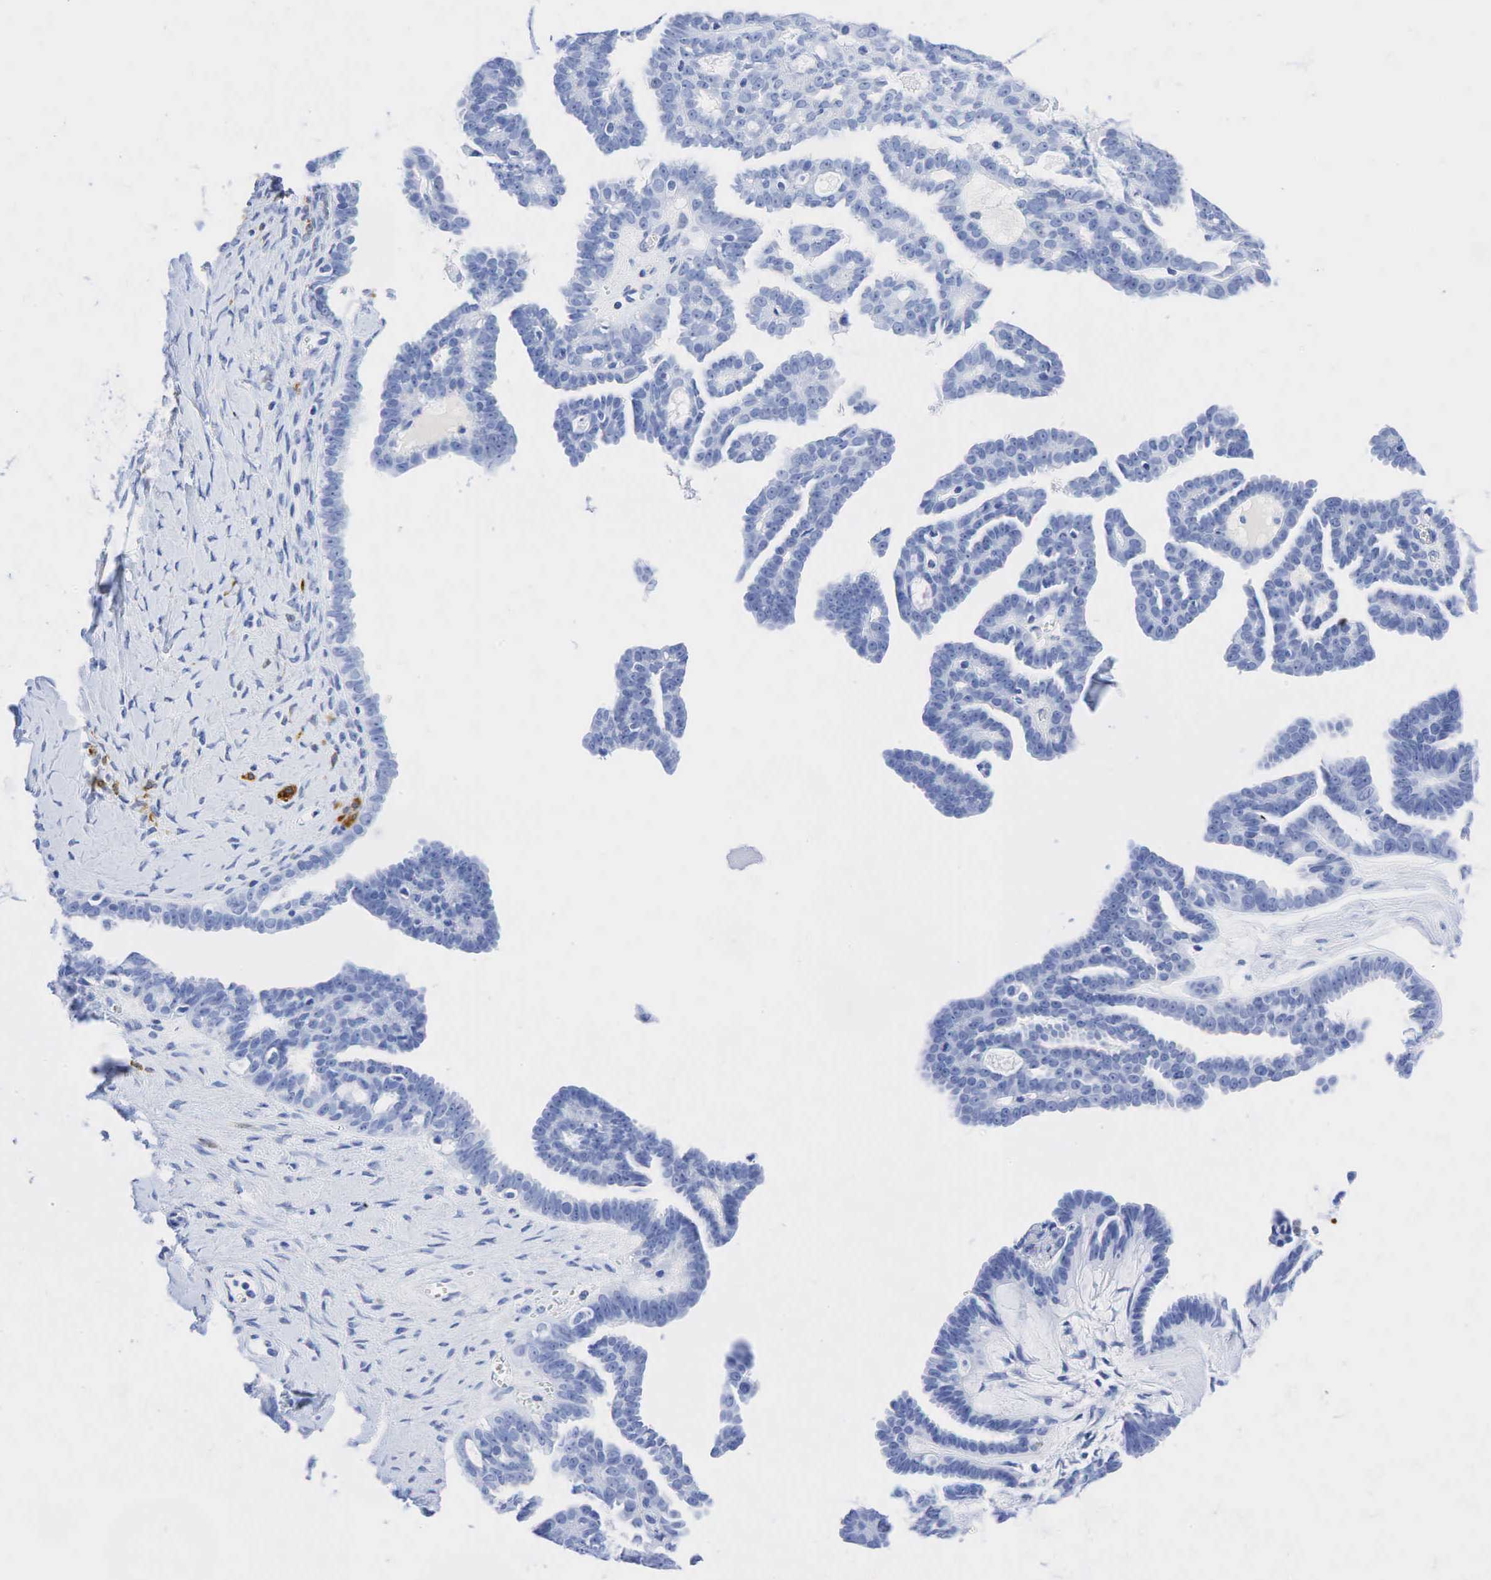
{"staining": {"intensity": "negative", "quantity": "none", "location": "none"}, "tissue": "ovarian cancer", "cell_type": "Tumor cells", "image_type": "cancer", "snomed": [{"axis": "morphology", "description": "Cystadenocarcinoma, serous, NOS"}, {"axis": "topography", "description": "Ovary"}], "caption": "Ovarian serous cystadenocarcinoma stained for a protein using immunohistochemistry (IHC) demonstrates no positivity tumor cells.", "gene": "INHA", "patient": {"sex": "female", "age": 71}}